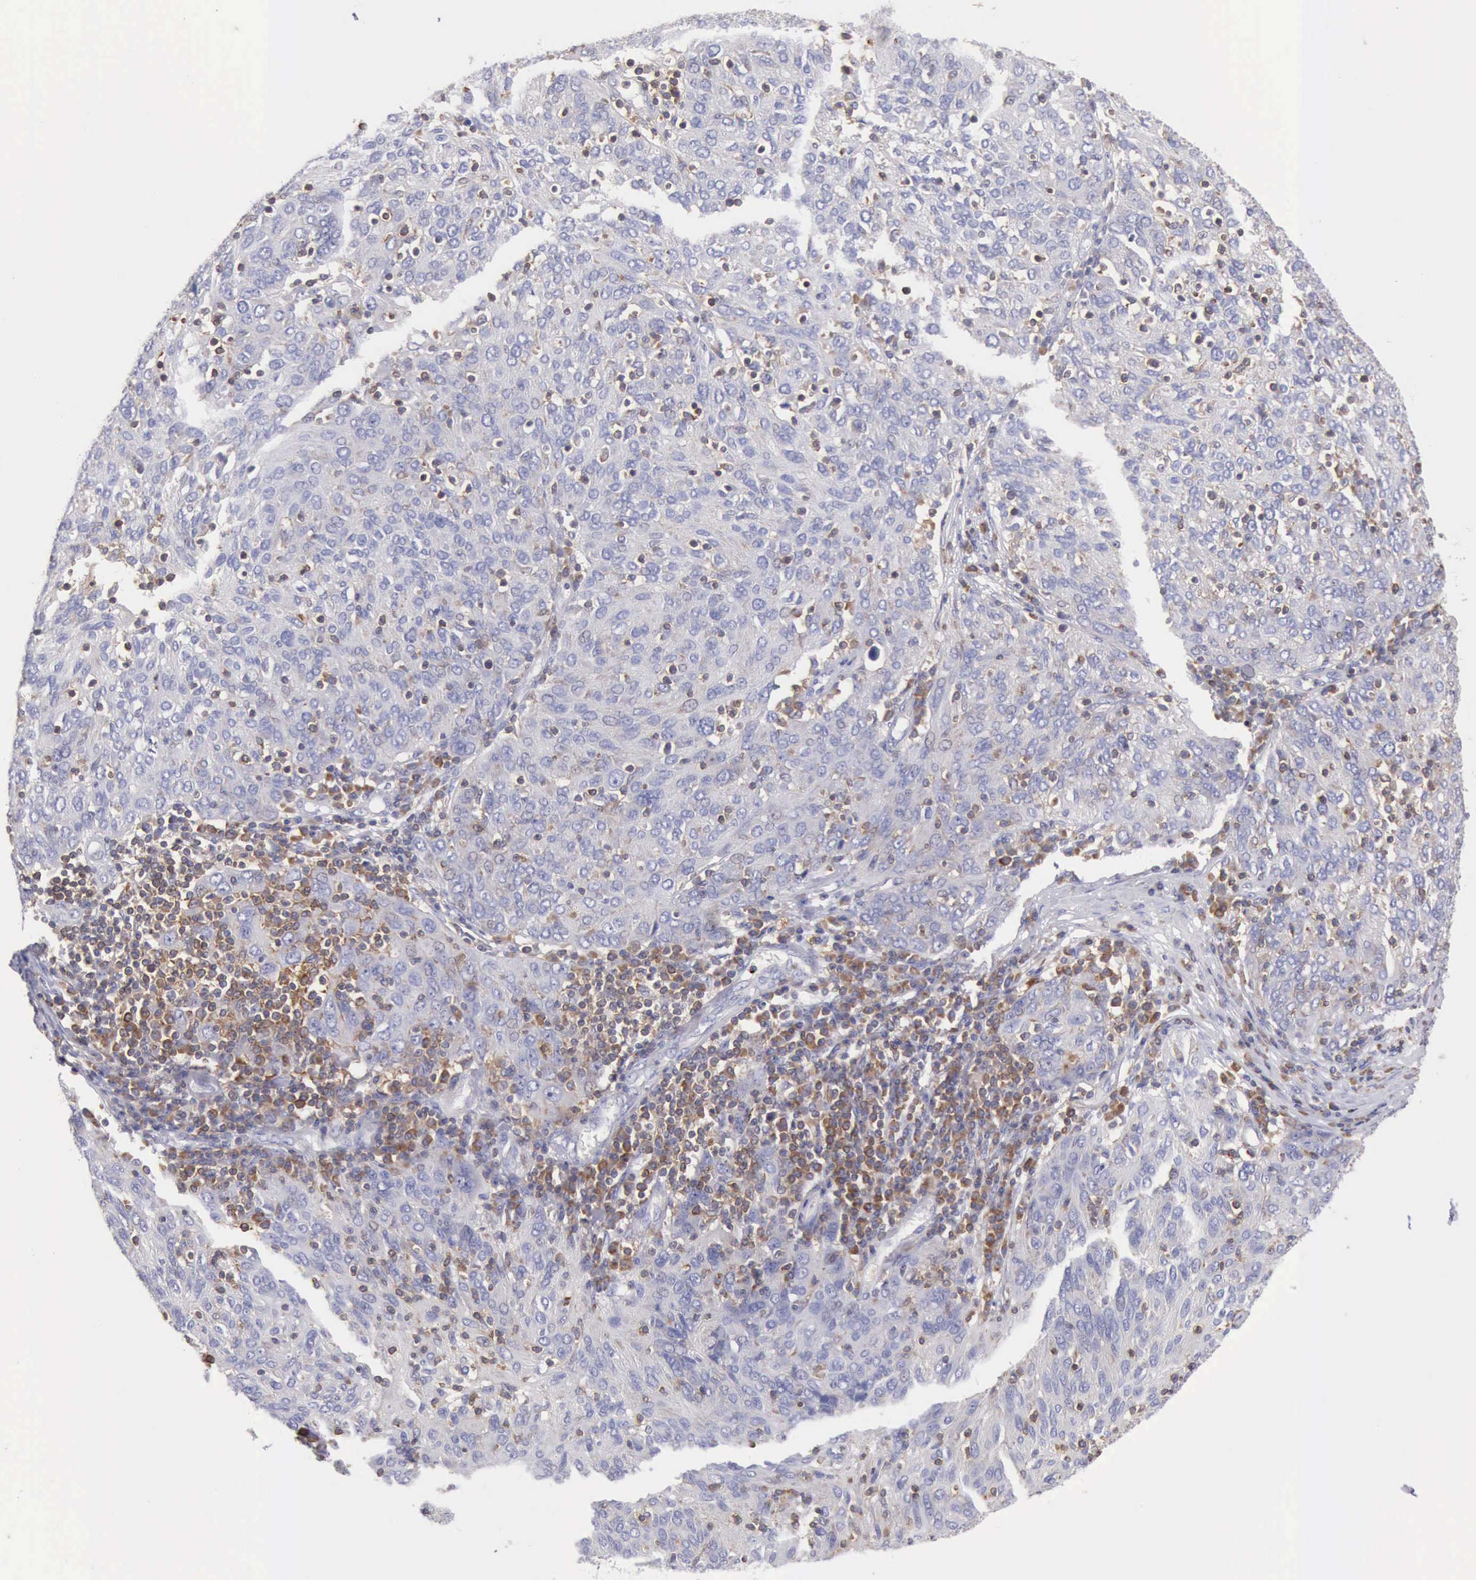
{"staining": {"intensity": "negative", "quantity": "none", "location": "none"}, "tissue": "ovarian cancer", "cell_type": "Tumor cells", "image_type": "cancer", "snomed": [{"axis": "morphology", "description": "Carcinoma, endometroid"}, {"axis": "topography", "description": "Ovary"}], "caption": "This histopathology image is of ovarian cancer stained with IHC to label a protein in brown with the nuclei are counter-stained blue. There is no expression in tumor cells.", "gene": "SASH3", "patient": {"sex": "female", "age": 50}}